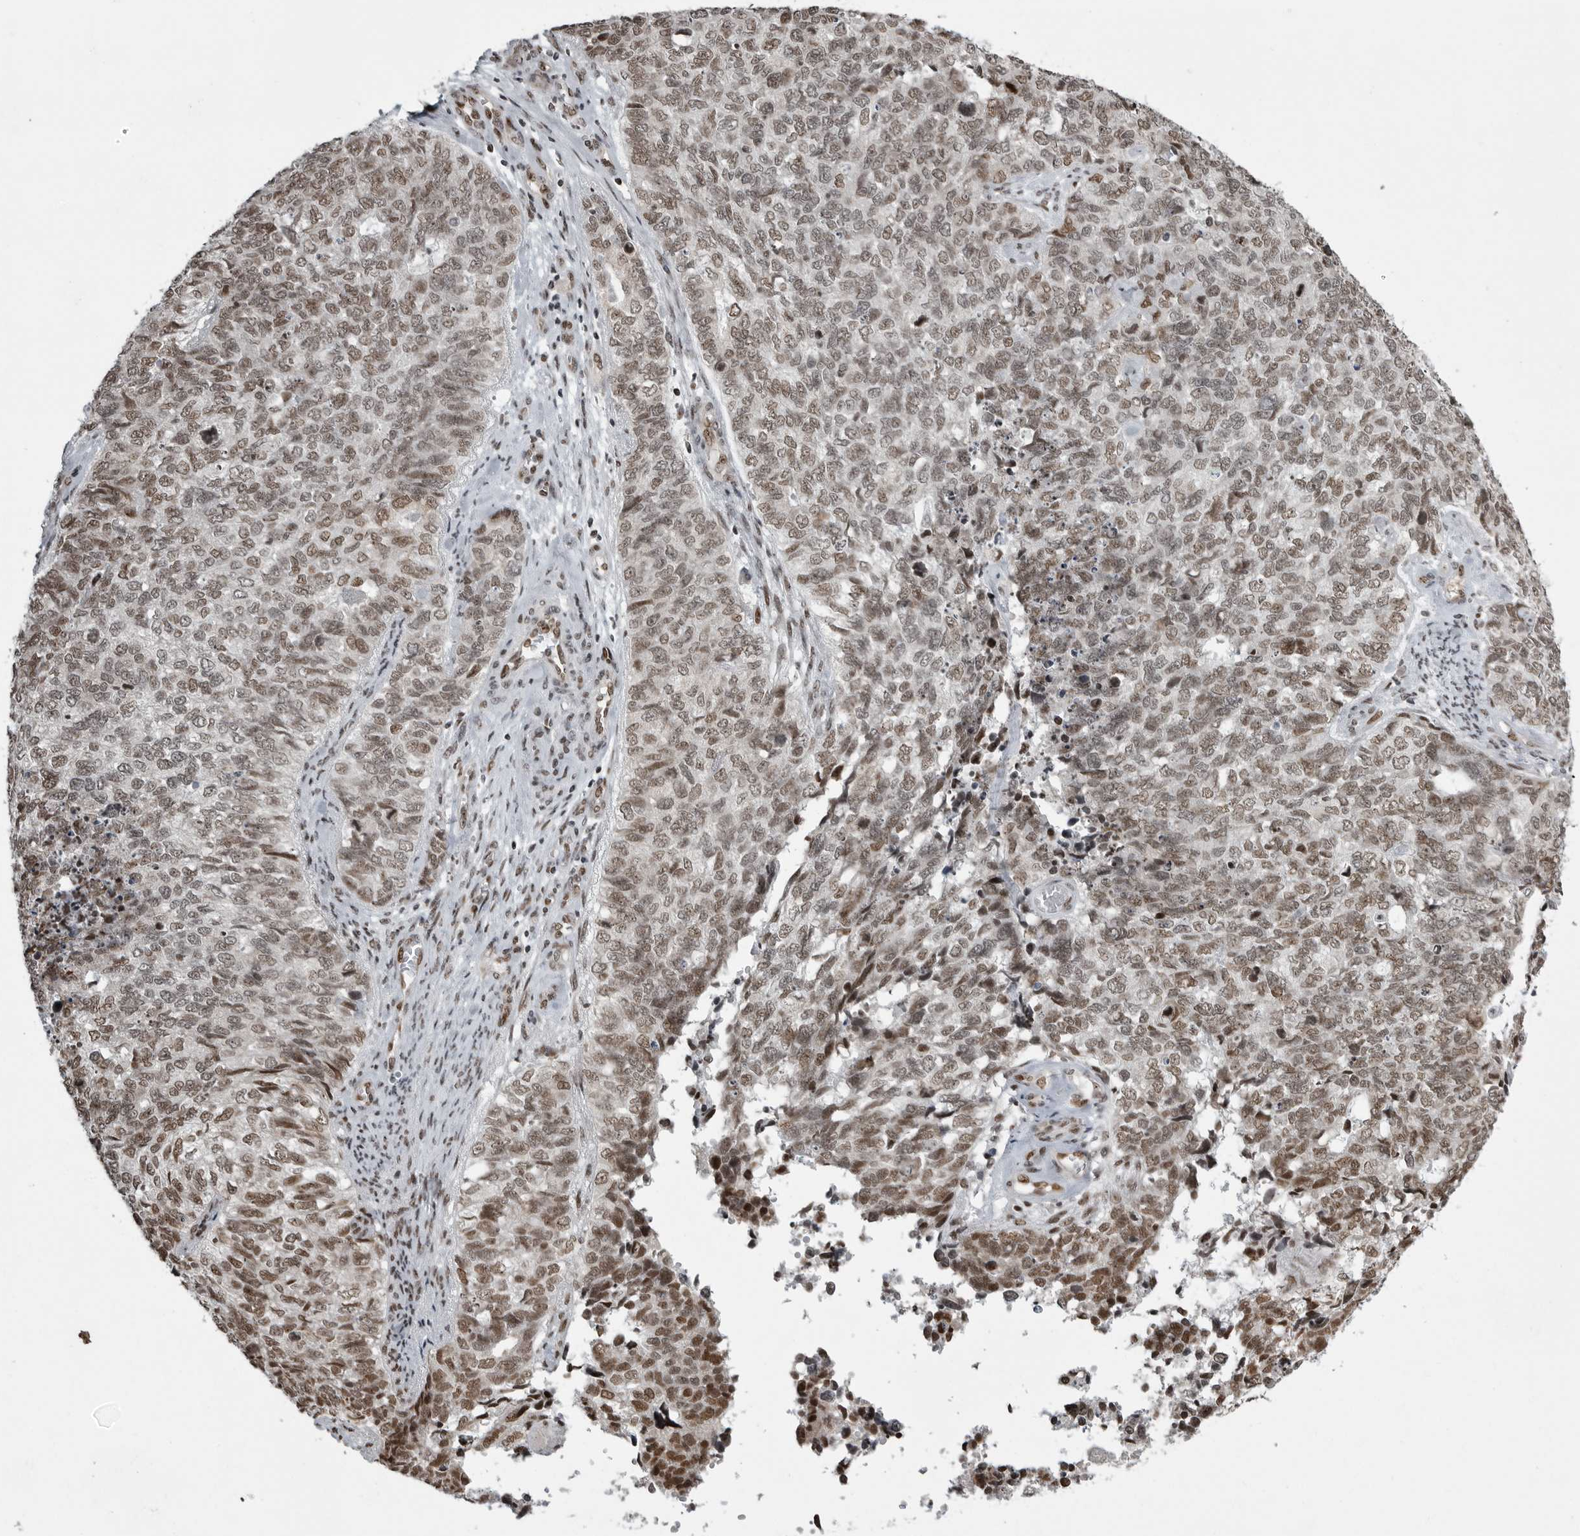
{"staining": {"intensity": "moderate", "quantity": ">75%", "location": "nuclear"}, "tissue": "cervical cancer", "cell_type": "Tumor cells", "image_type": "cancer", "snomed": [{"axis": "morphology", "description": "Squamous cell carcinoma, NOS"}, {"axis": "topography", "description": "Cervix"}], "caption": "This is a histology image of immunohistochemistry (IHC) staining of cervical cancer, which shows moderate staining in the nuclear of tumor cells.", "gene": "YAF2", "patient": {"sex": "female", "age": 63}}